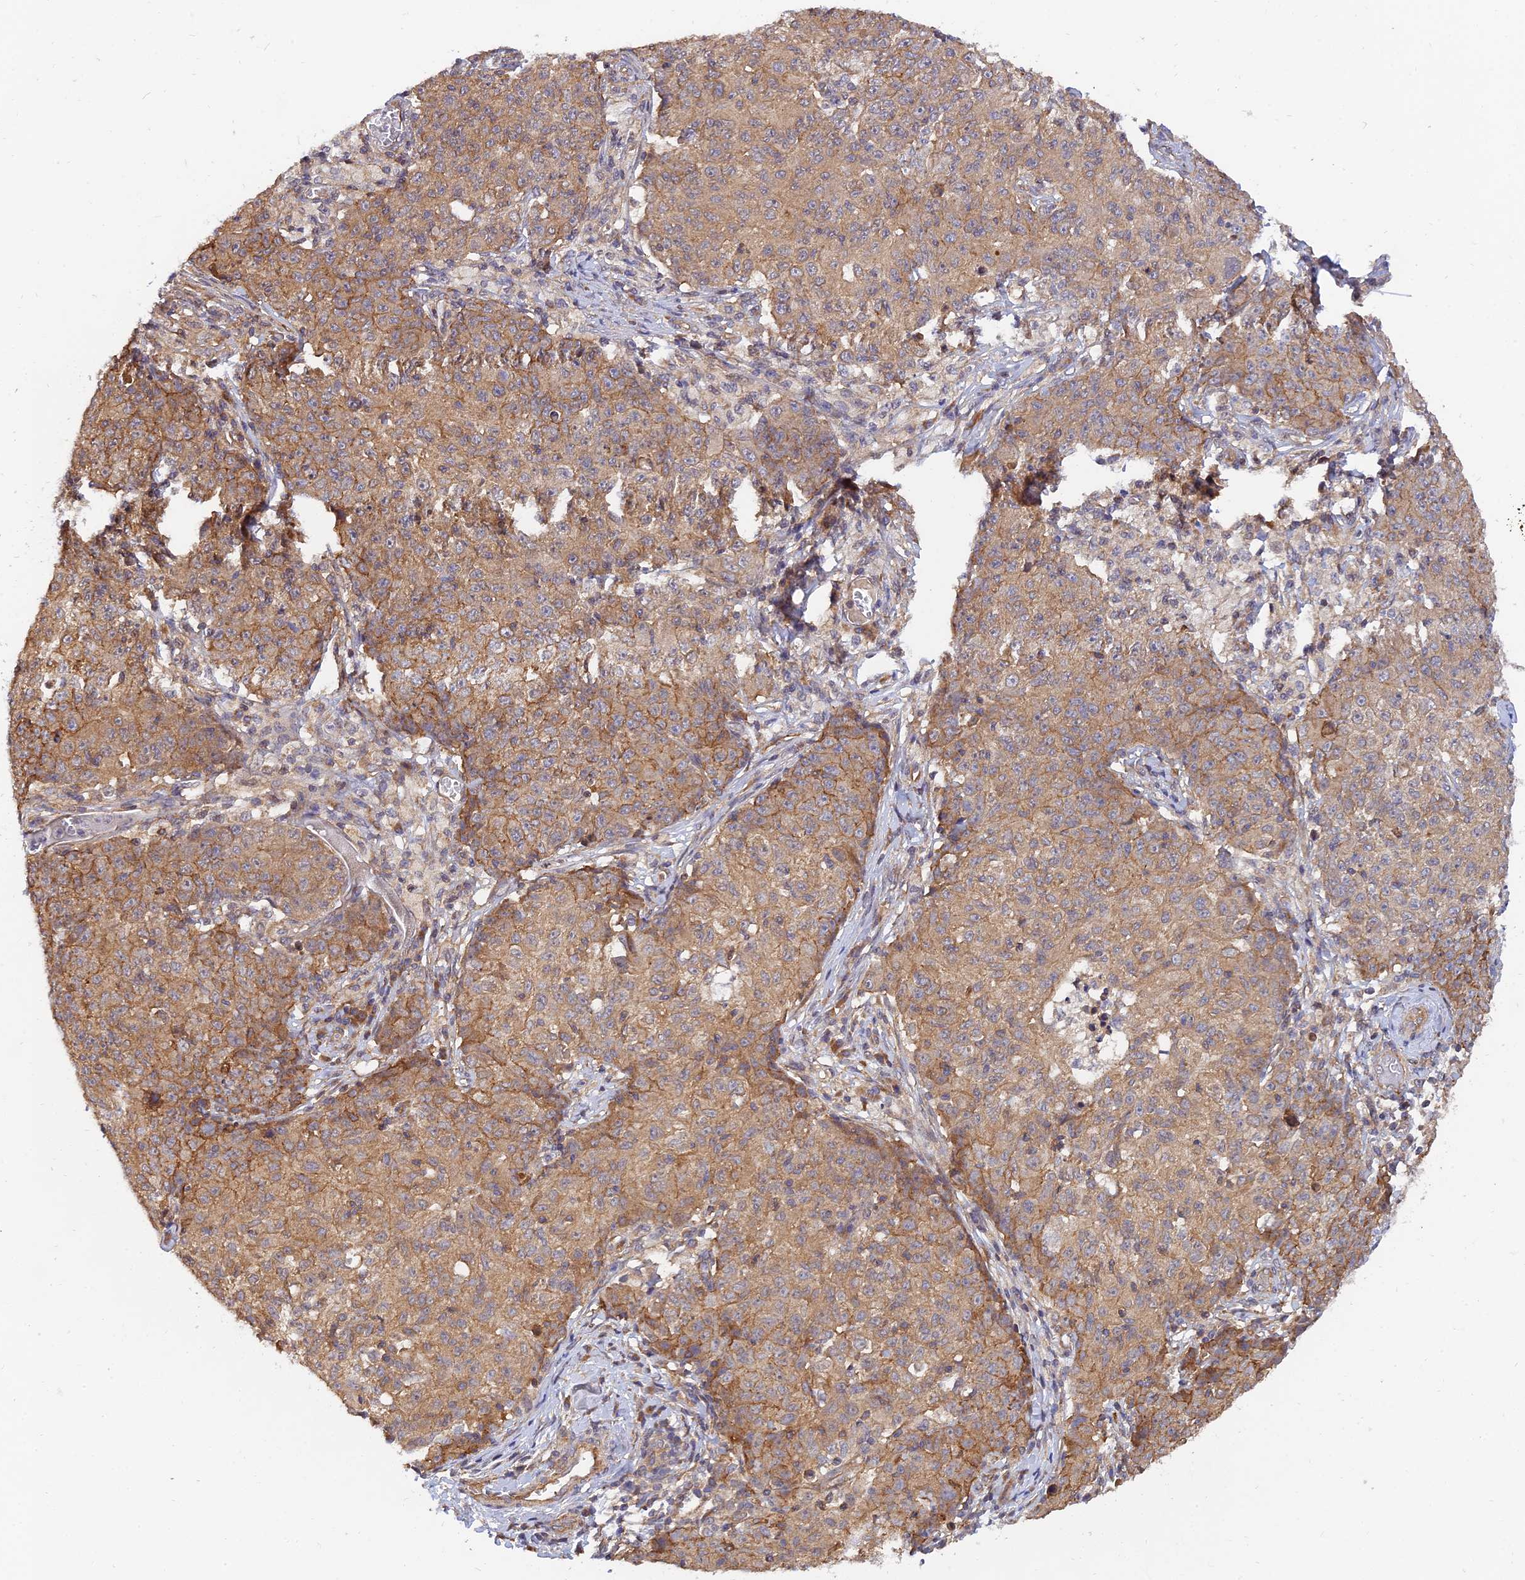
{"staining": {"intensity": "moderate", "quantity": "25%-75%", "location": "cytoplasmic/membranous"}, "tissue": "ovarian cancer", "cell_type": "Tumor cells", "image_type": "cancer", "snomed": [{"axis": "morphology", "description": "Carcinoma, endometroid"}, {"axis": "topography", "description": "Ovary"}], "caption": "A brown stain highlights moderate cytoplasmic/membranous expression of a protein in ovarian endometroid carcinoma tumor cells. Nuclei are stained in blue.", "gene": "WDR41", "patient": {"sex": "female", "age": 42}}